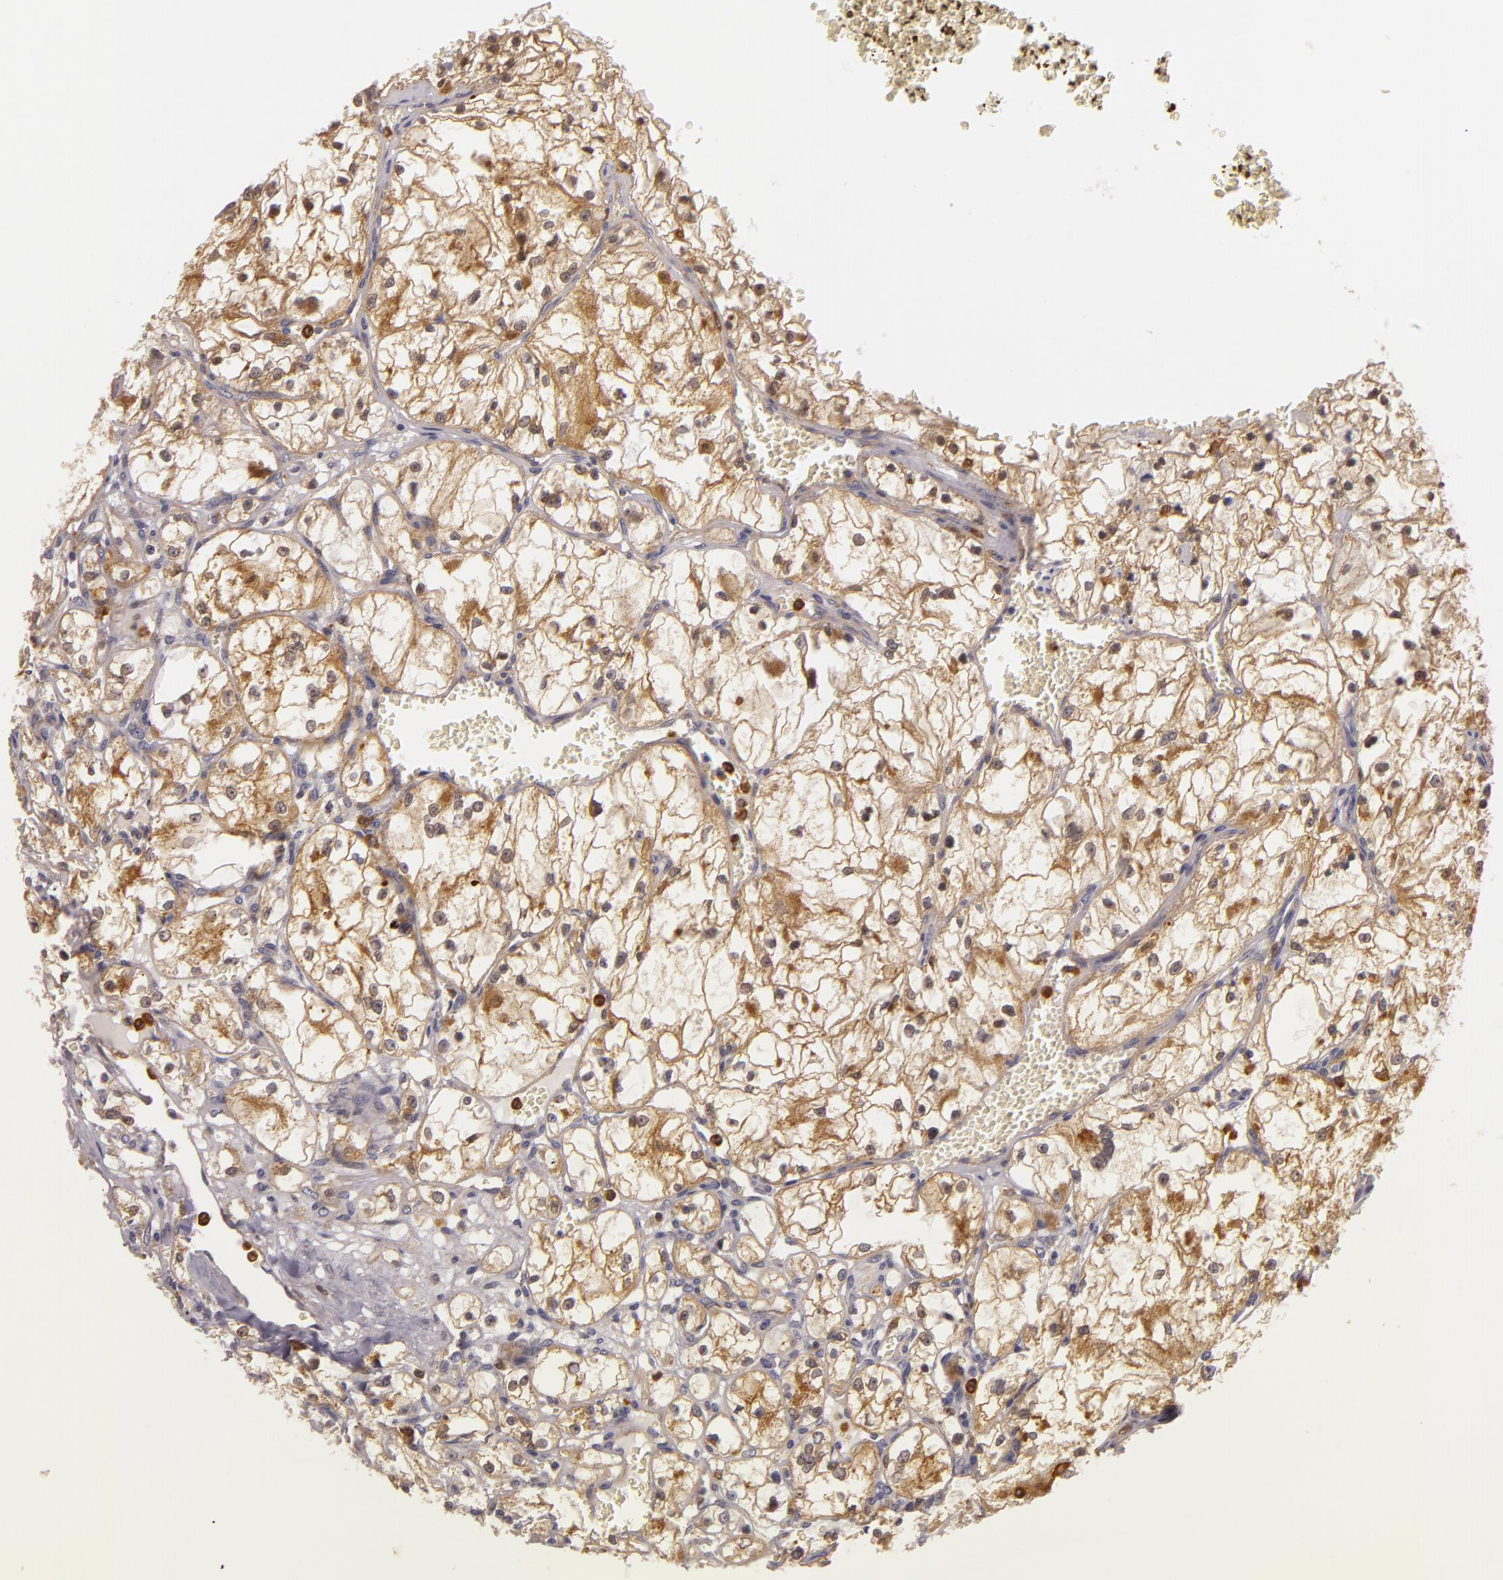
{"staining": {"intensity": "moderate", "quantity": ">75%", "location": "cytoplasmic/membranous"}, "tissue": "renal cancer", "cell_type": "Tumor cells", "image_type": "cancer", "snomed": [{"axis": "morphology", "description": "Adenocarcinoma, NOS"}, {"axis": "topography", "description": "Kidney"}], "caption": "This image demonstrates IHC staining of adenocarcinoma (renal), with medium moderate cytoplasmic/membranous expression in approximately >75% of tumor cells.", "gene": "TOM1", "patient": {"sex": "male", "age": 61}}